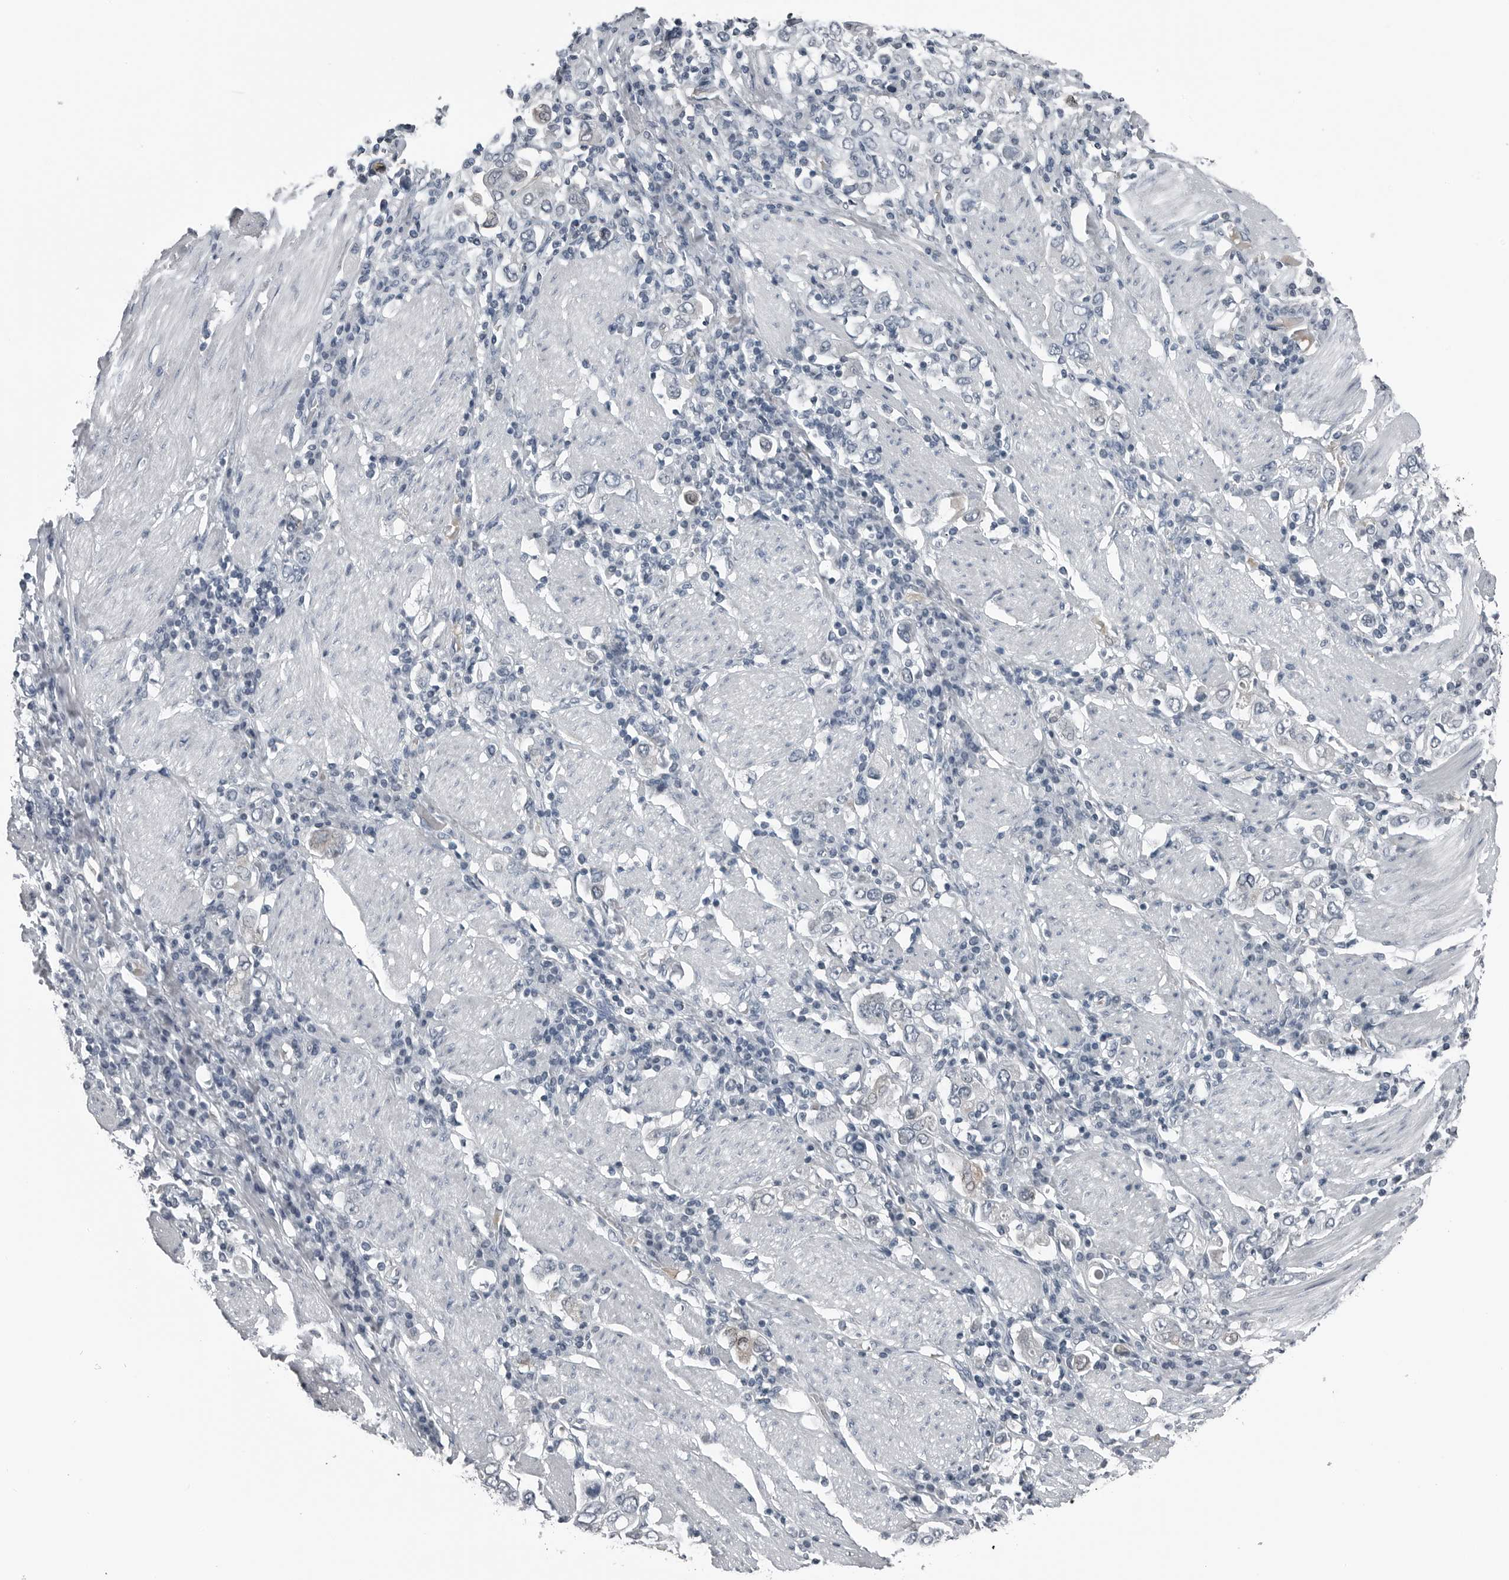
{"staining": {"intensity": "negative", "quantity": "none", "location": "none"}, "tissue": "stomach cancer", "cell_type": "Tumor cells", "image_type": "cancer", "snomed": [{"axis": "morphology", "description": "Adenocarcinoma, NOS"}, {"axis": "topography", "description": "Stomach, upper"}], "caption": "DAB (3,3'-diaminobenzidine) immunohistochemical staining of human stomach adenocarcinoma displays no significant expression in tumor cells.", "gene": "SPINK1", "patient": {"sex": "male", "age": 62}}